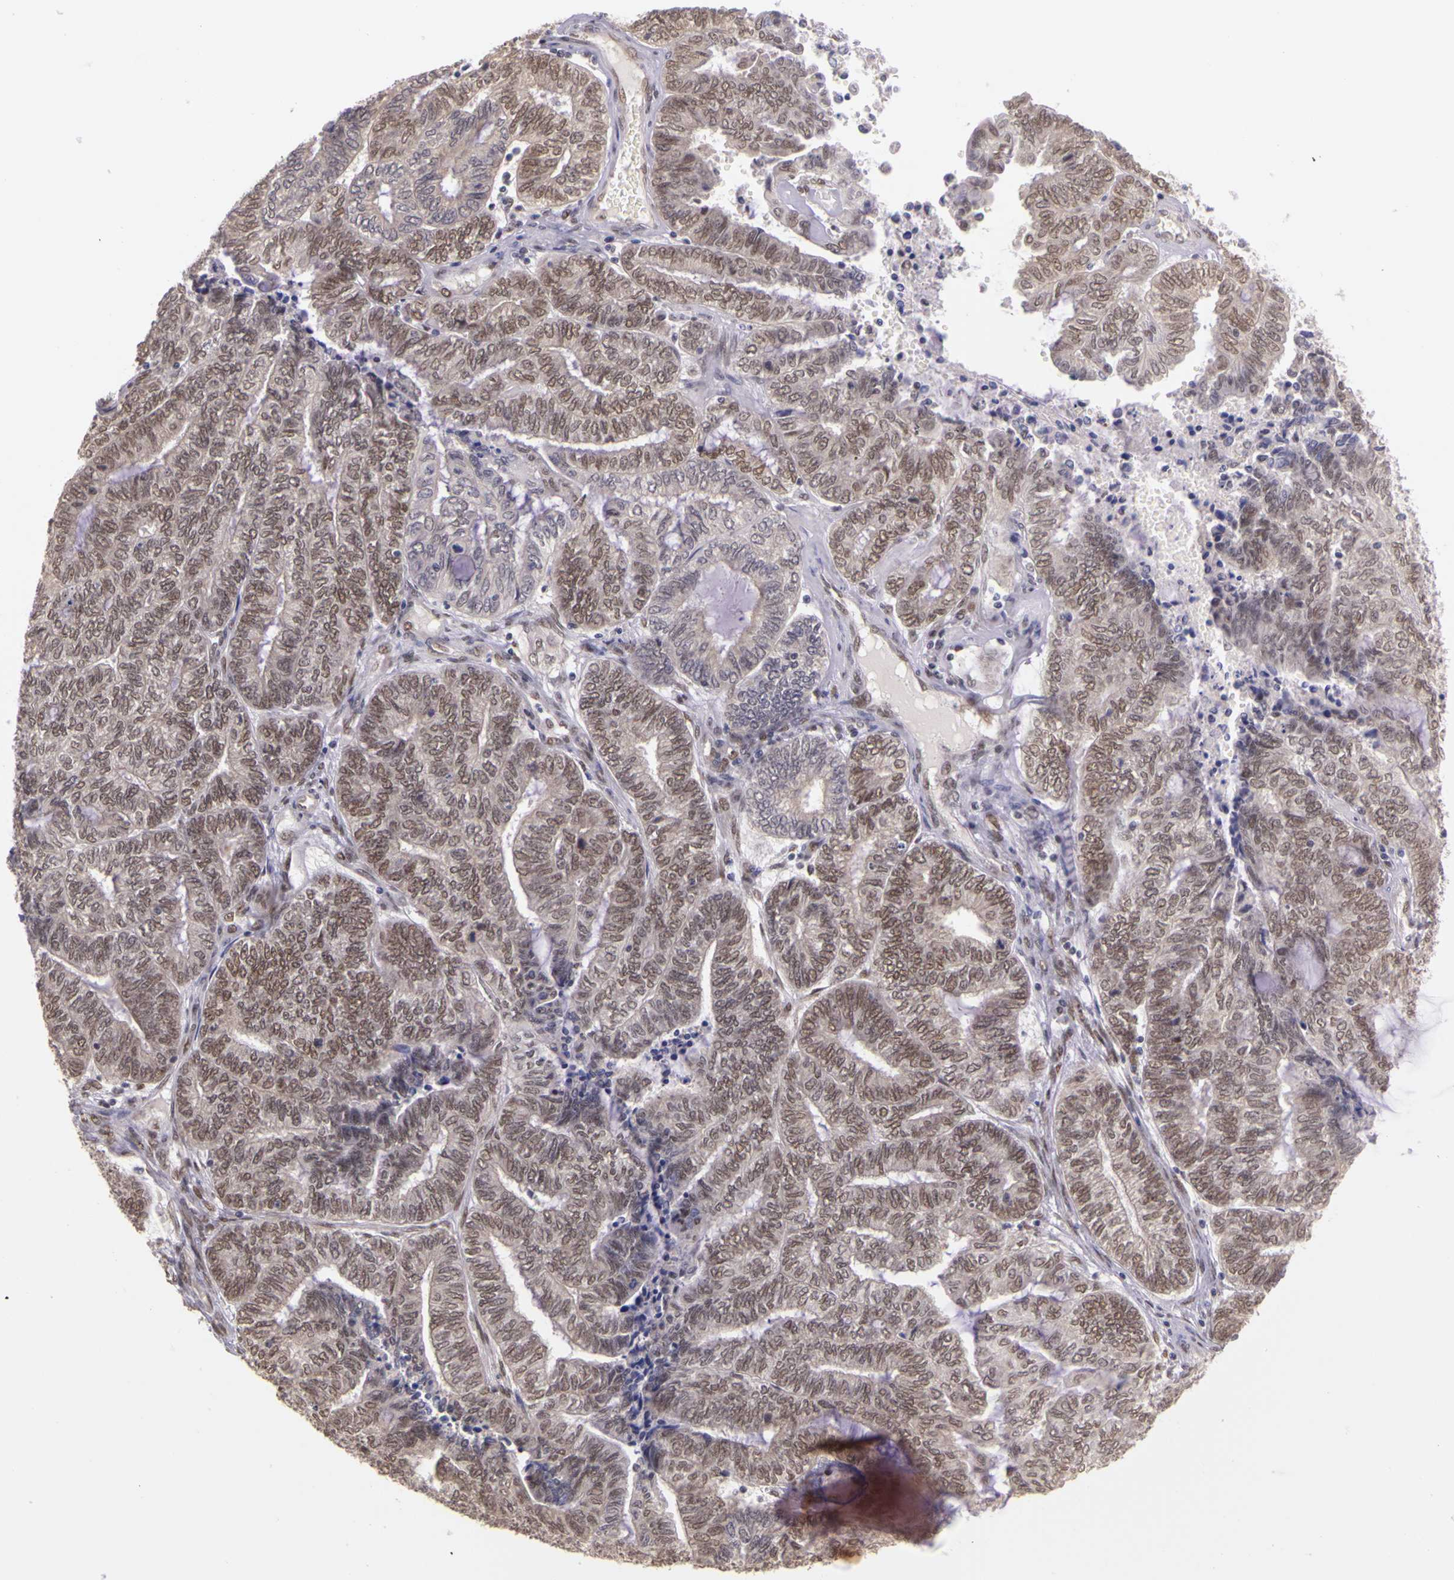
{"staining": {"intensity": "weak", "quantity": ">75%", "location": "nuclear"}, "tissue": "endometrial cancer", "cell_type": "Tumor cells", "image_type": "cancer", "snomed": [{"axis": "morphology", "description": "Adenocarcinoma, NOS"}, {"axis": "topography", "description": "Uterus"}, {"axis": "topography", "description": "Endometrium"}], "caption": "Weak nuclear protein expression is present in about >75% of tumor cells in endometrial adenocarcinoma. The staining was performed using DAB (3,3'-diaminobenzidine), with brown indicating positive protein expression. Nuclei are stained blue with hematoxylin.", "gene": "WDR13", "patient": {"sex": "female", "age": 70}}